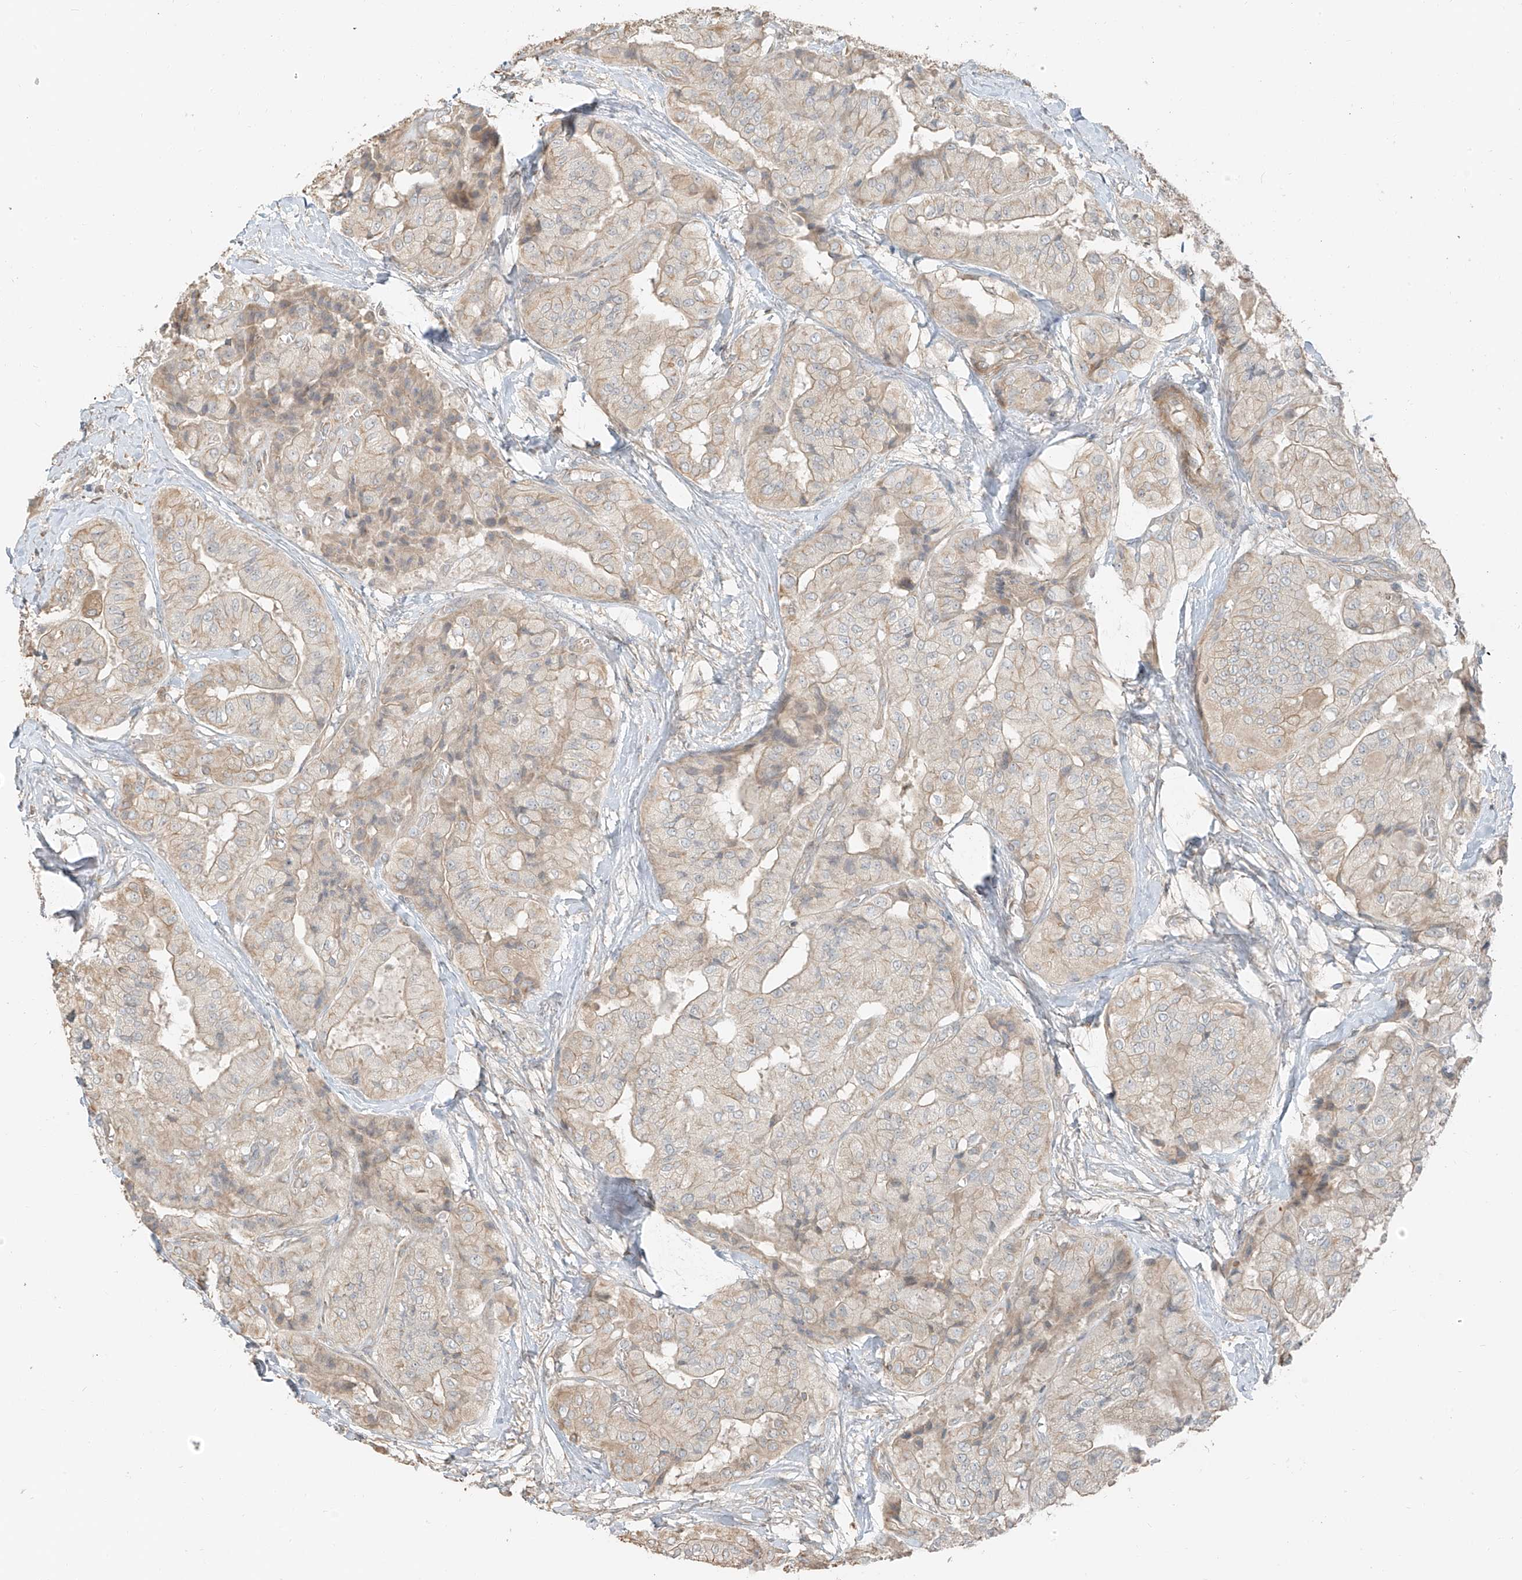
{"staining": {"intensity": "weak", "quantity": ">75%", "location": "cytoplasmic/membranous"}, "tissue": "thyroid cancer", "cell_type": "Tumor cells", "image_type": "cancer", "snomed": [{"axis": "morphology", "description": "Papillary adenocarcinoma, NOS"}, {"axis": "topography", "description": "Thyroid gland"}], "caption": "Immunohistochemical staining of human thyroid cancer demonstrates low levels of weak cytoplasmic/membranous protein staining in approximately >75% of tumor cells.", "gene": "ANKZF1", "patient": {"sex": "female", "age": 59}}